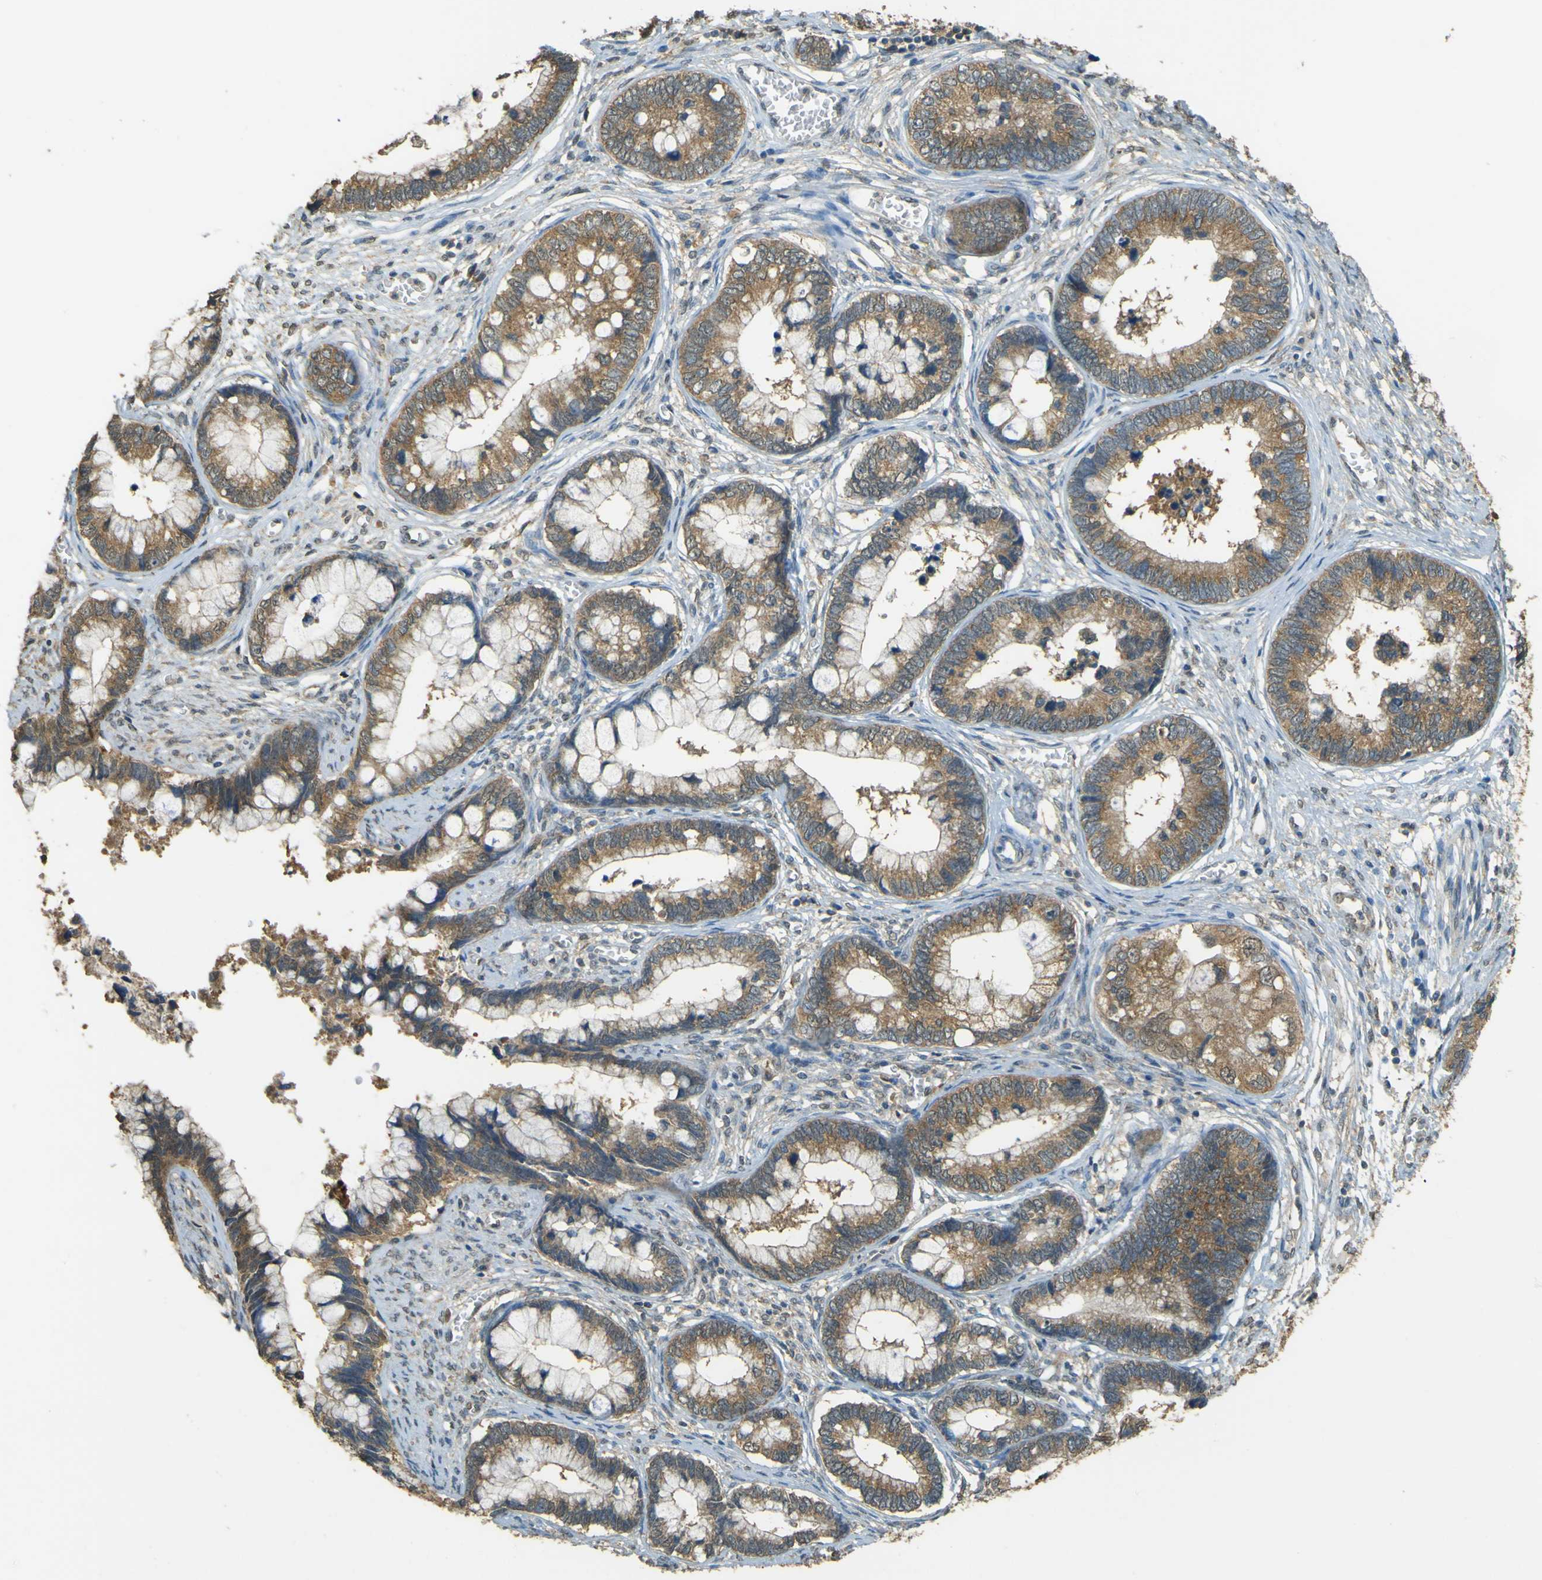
{"staining": {"intensity": "moderate", "quantity": ">75%", "location": "cytoplasmic/membranous"}, "tissue": "cervical cancer", "cell_type": "Tumor cells", "image_type": "cancer", "snomed": [{"axis": "morphology", "description": "Adenocarcinoma, NOS"}, {"axis": "topography", "description": "Cervix"}], "caption": "Cervical cancer (adenocarcinoma) was stained to show a protein in brown. There is medium levels of moderate cytoplasmic/membranous expression in approximately >75% of tumor cells. The staining was performed using DAB, with brown indicating positive protein expression. Nuclei are stained blue with hematoxylin.", "gene": "GOLGA1", "patient": {"sex": "female", "age": 44}}